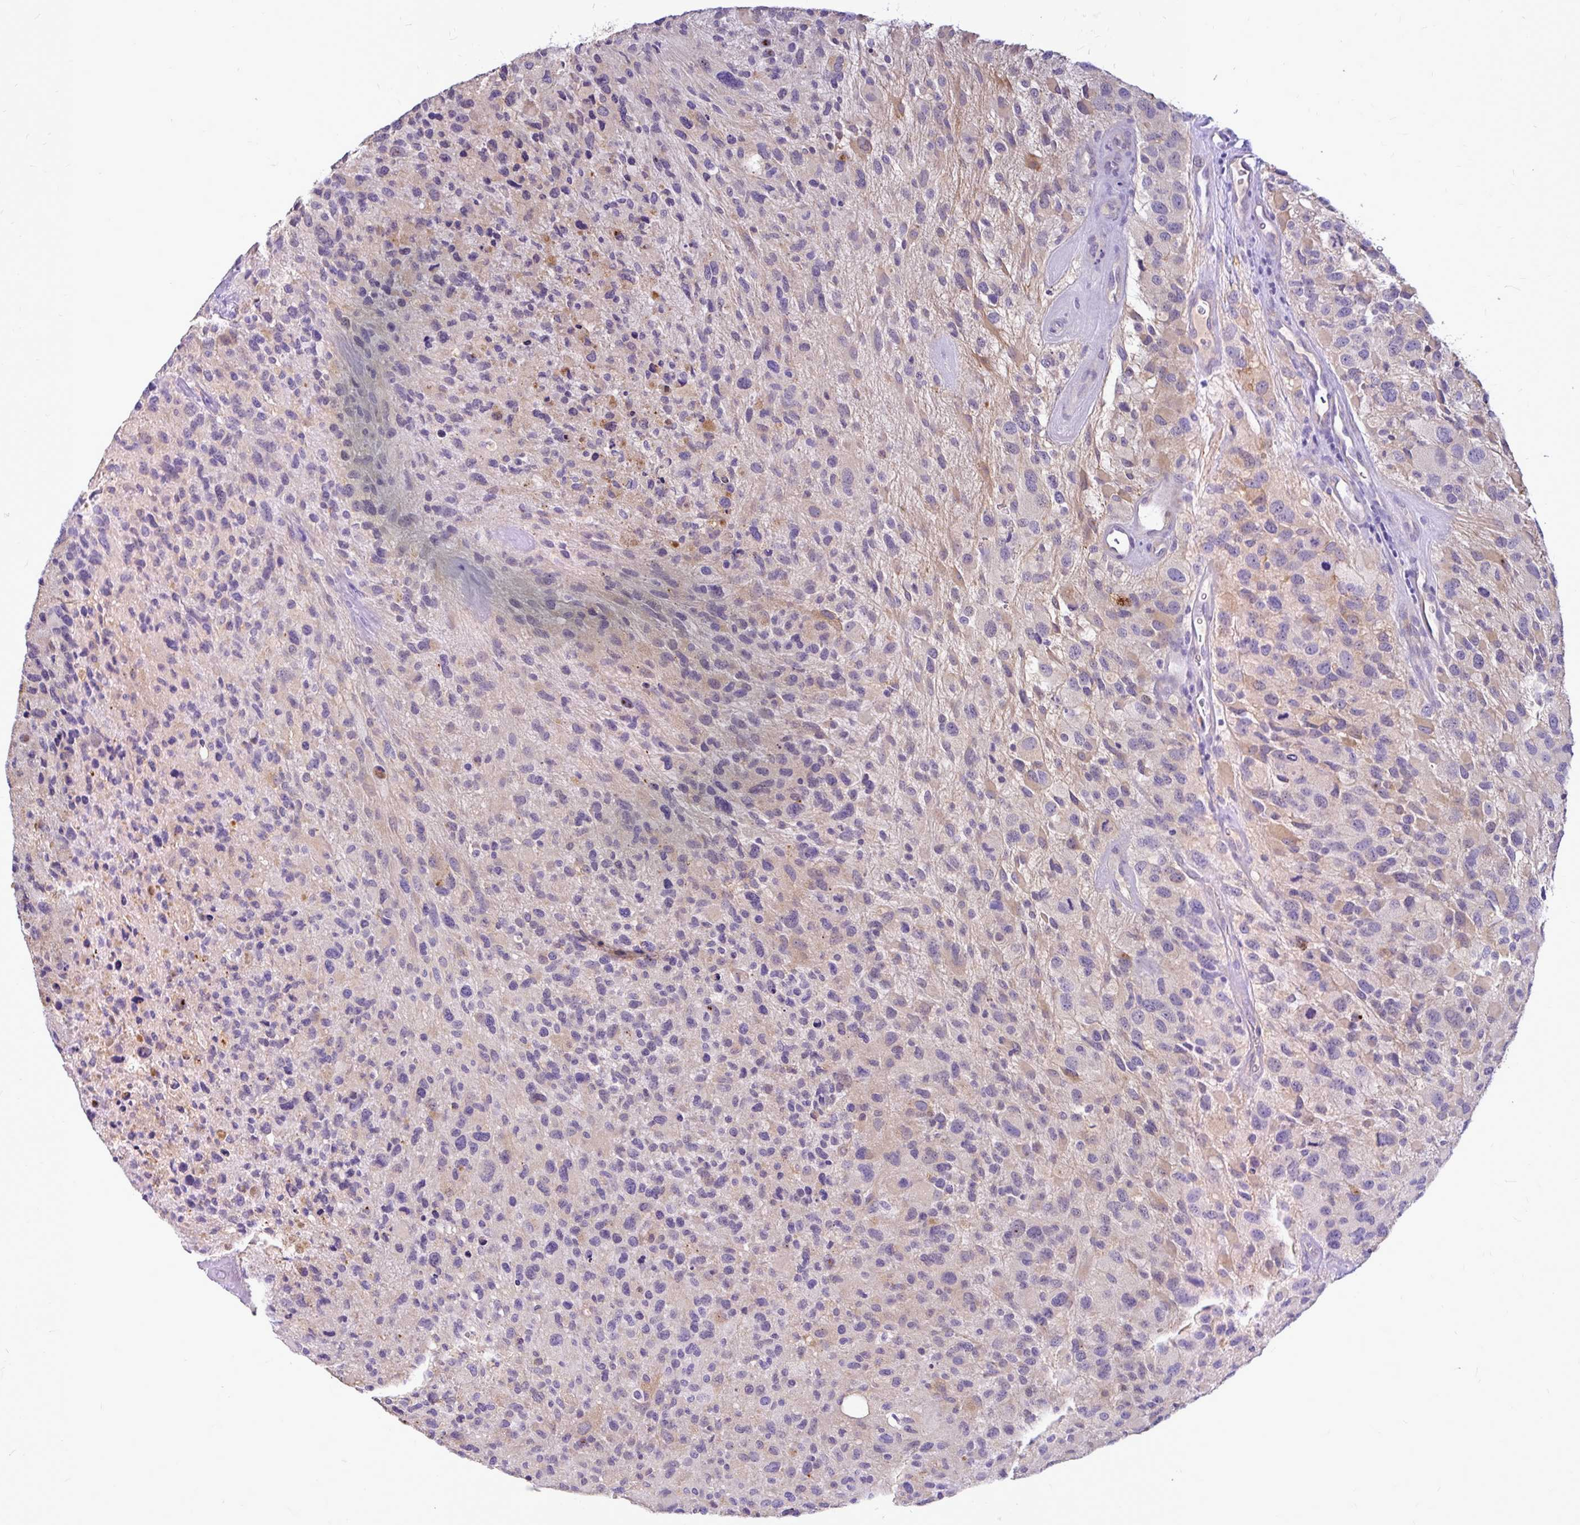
{"staining": {"intensity": "weak", "quantity": "<25%", "location": "cytoplasmic/membranous"}, "tissue": "glioma", "cell_type": "Tumor cells", "image_type": "cancer", "snomed": [{"axis": "morphology", "description": "Glioma, malignant, High grade"}, {"axis": "topography", "description": "Brain"}], "caption": "IHC micrograph of neoplastic tissue: human malignant glioma (high-grade) stained with DAB (3,3'-diaminobenzidine) exhibits no significant protein positivity in tumor cells. (Stains: DAB immunohistochemistry (IHC) with hematoxylin counter stain, Microscopy: brightfield microscopy at high magnification).", "gene": "MAP1LC3A", "patient": {"sex": "female", "age": 67}}